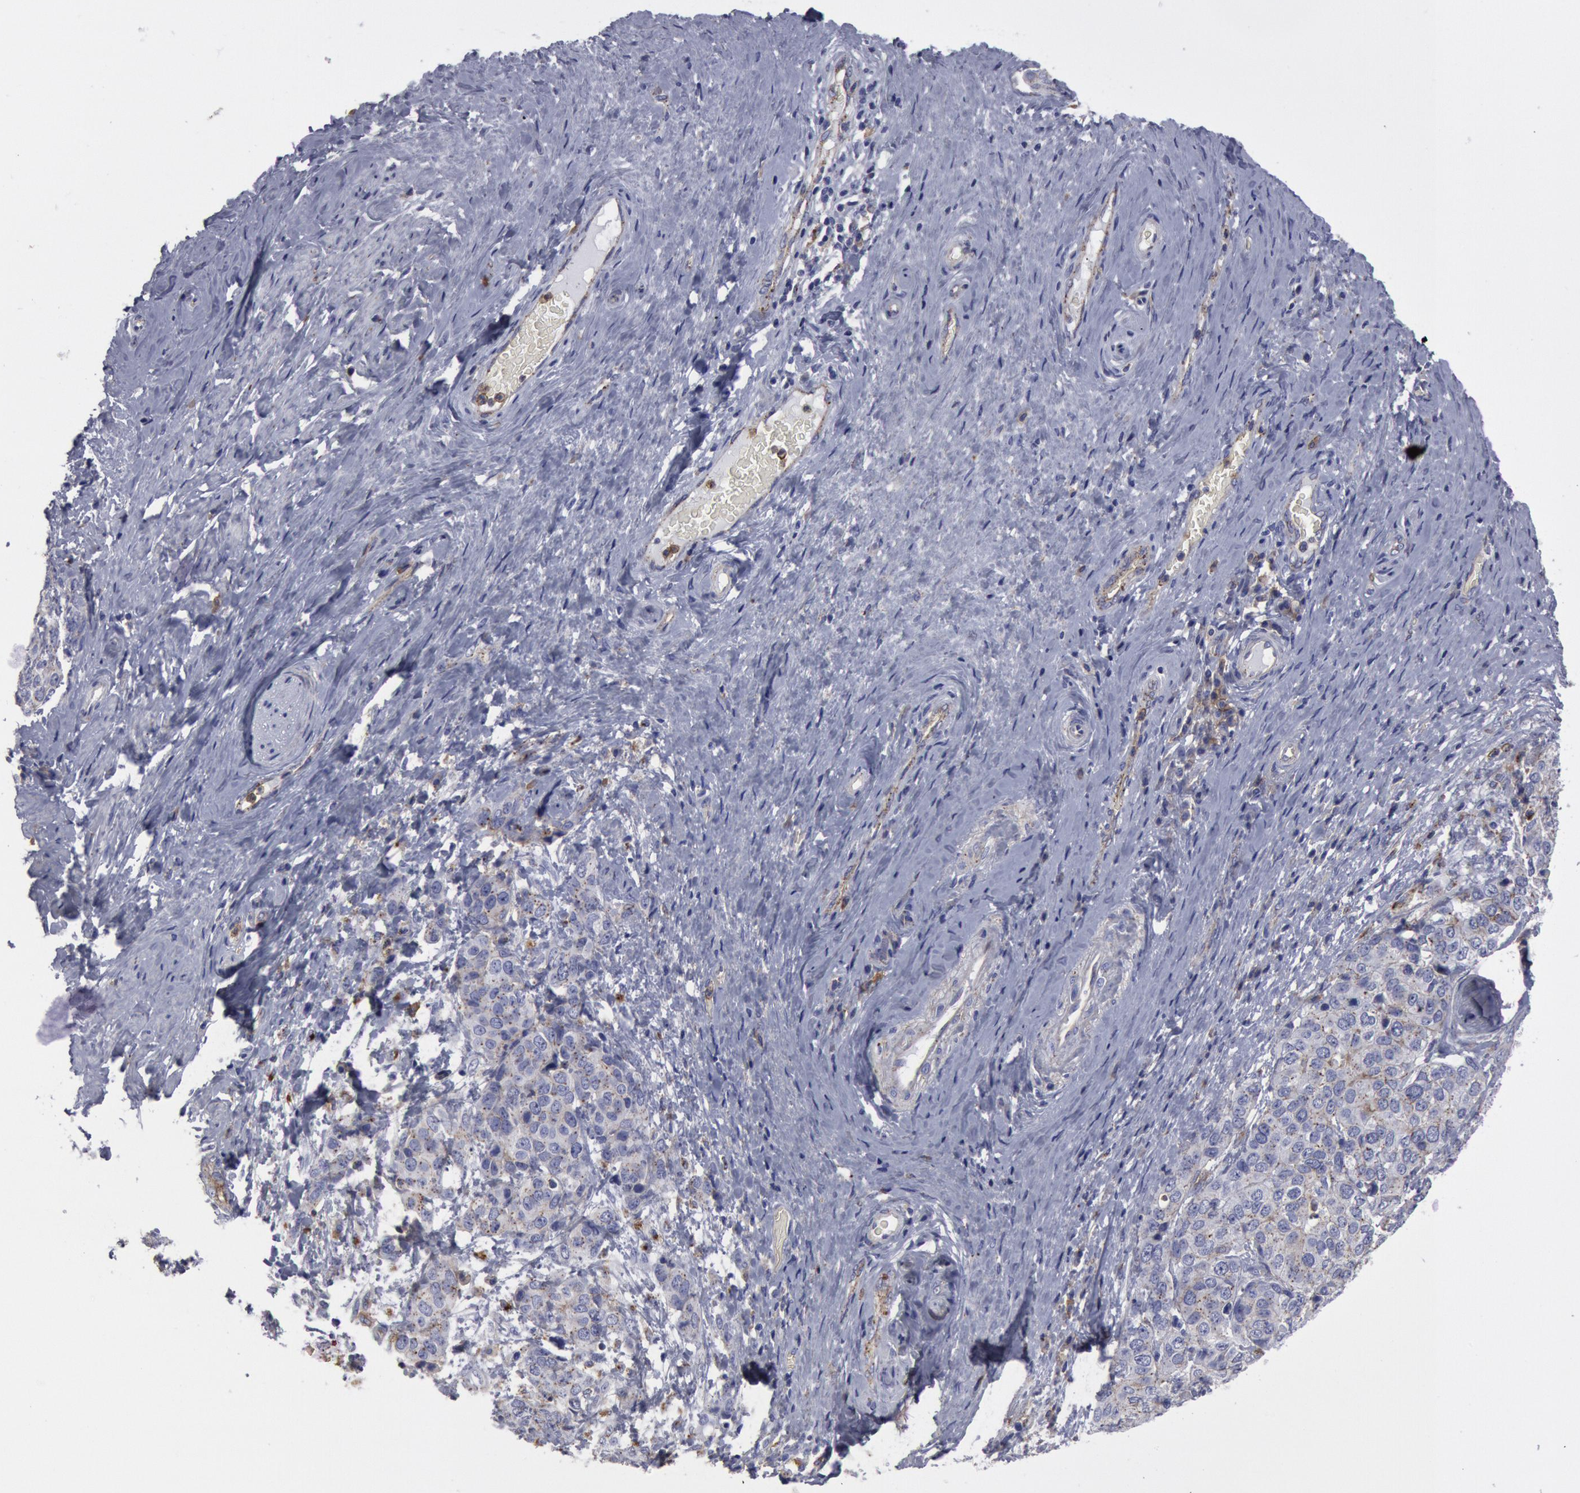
{"staining": {"intensity": "weak", "quantity": "<25%", "location": "cytoplasmic/membranous"}, "tissue": "cervical cancer", "cell_type": "Tumor cells", "image_type": "cancer", "snomed": [{"axis": "morphology", "description": "Squamous cell carcinoma, NOS"}, {"axis": "topography", "description": "Cervix"}], "caption": "Immunohistochemistry of human cervical cancer (squamous cell carcinoma) displays no expression in tumor cells.", "gene": "FLOT1", "patient": {"sex": "female", "age": 54}}